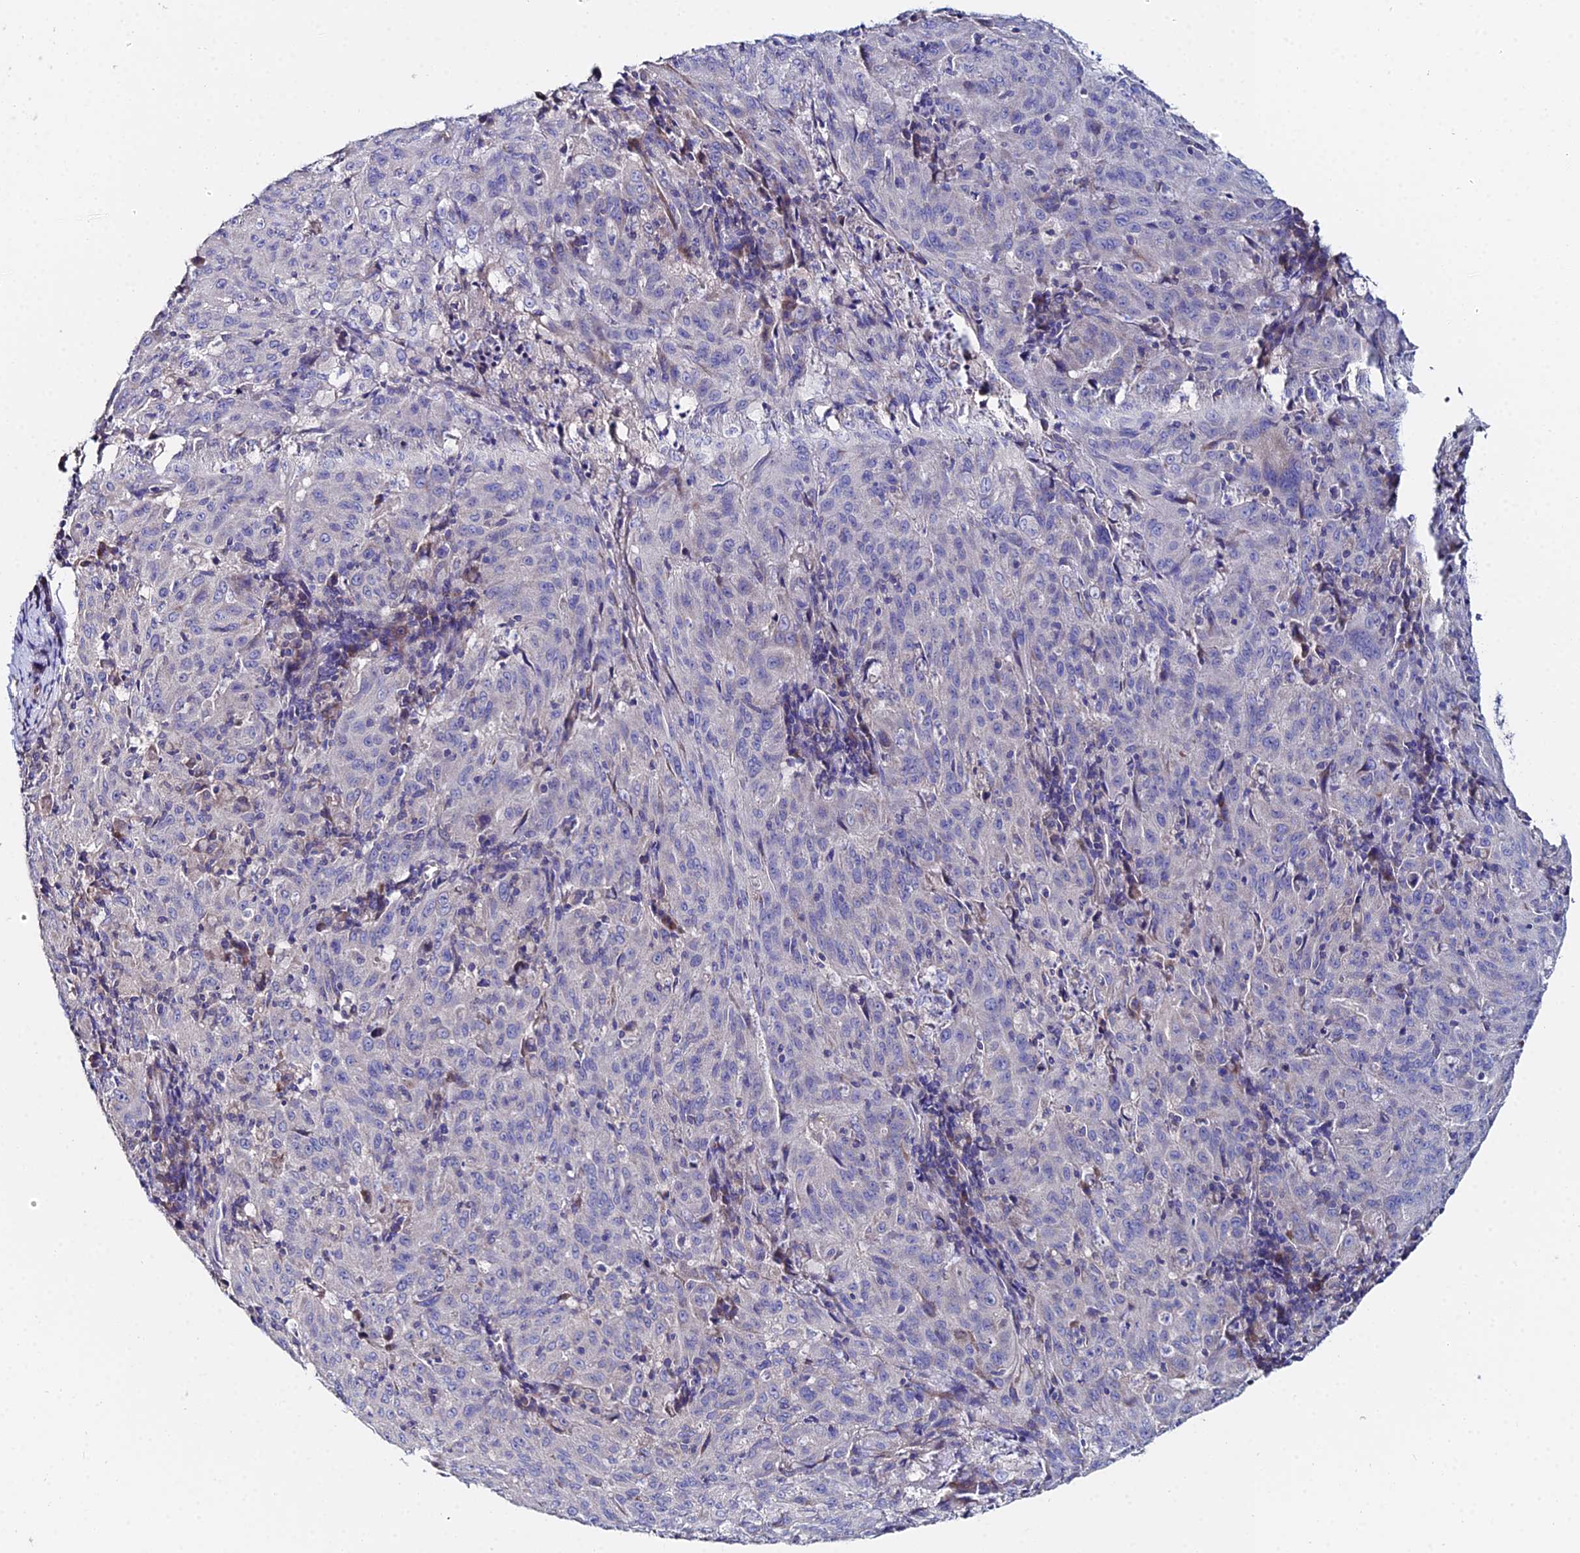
{"staining": {"intensity": "negative", "quantity": "none", "location": "none"}, "tissue": "pancreatic cancer", "cell_type": "Tumor cells", "image_type": "cancer", "snomed": [{"axis": "morphology", "description": "Adenocarcinoma, NOS"}, {"axis": "topography", "description": "Pancreas"}], "caption": "A high-resolution histopathology image shows immunohistochemistry staining of pancreatic adenocarcinoma, which shows no significant expression in tumor cells.", "gene": "UBE2L3", "patient": {"sex": "male", "age": 63}}